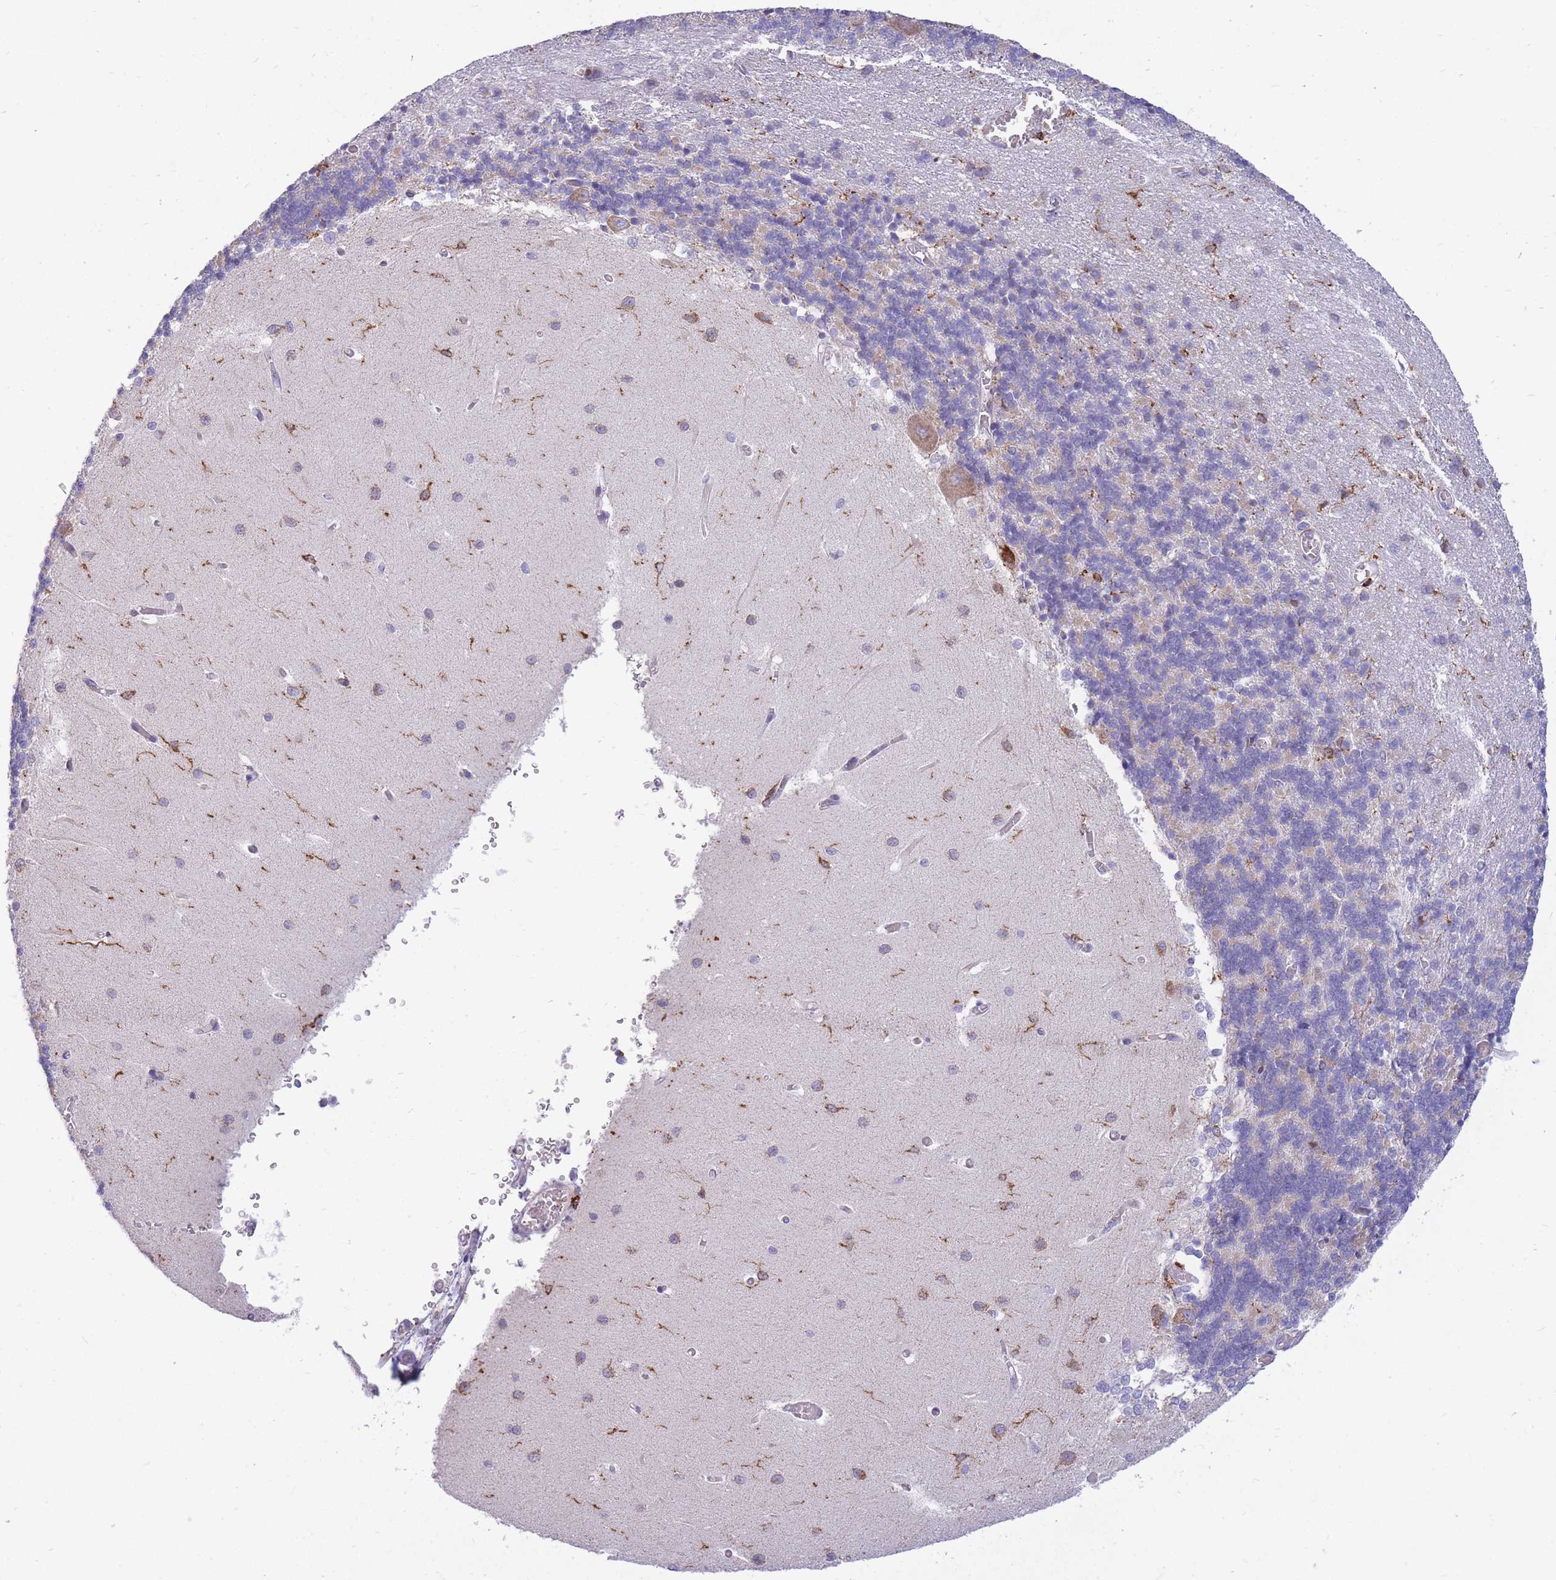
{"staining": {"intensity": "negative", "quantity": "none", "location": "none"}, "tissue": "cerebellum", "cell_type": "Cells in granular layer", "image_type": "normal", "snomed": [{"axis": "morphology", "description": "Normal tissue, NOS"}, {"axis": "topography", "description": "Cerebellum"}], "caption": "This is an immunohistochemistry image of benign human cerebellum. There is no expression in cells in granular layer.", "gene": "MRPL54", "patient": {"sex": "male", "age": 37}}